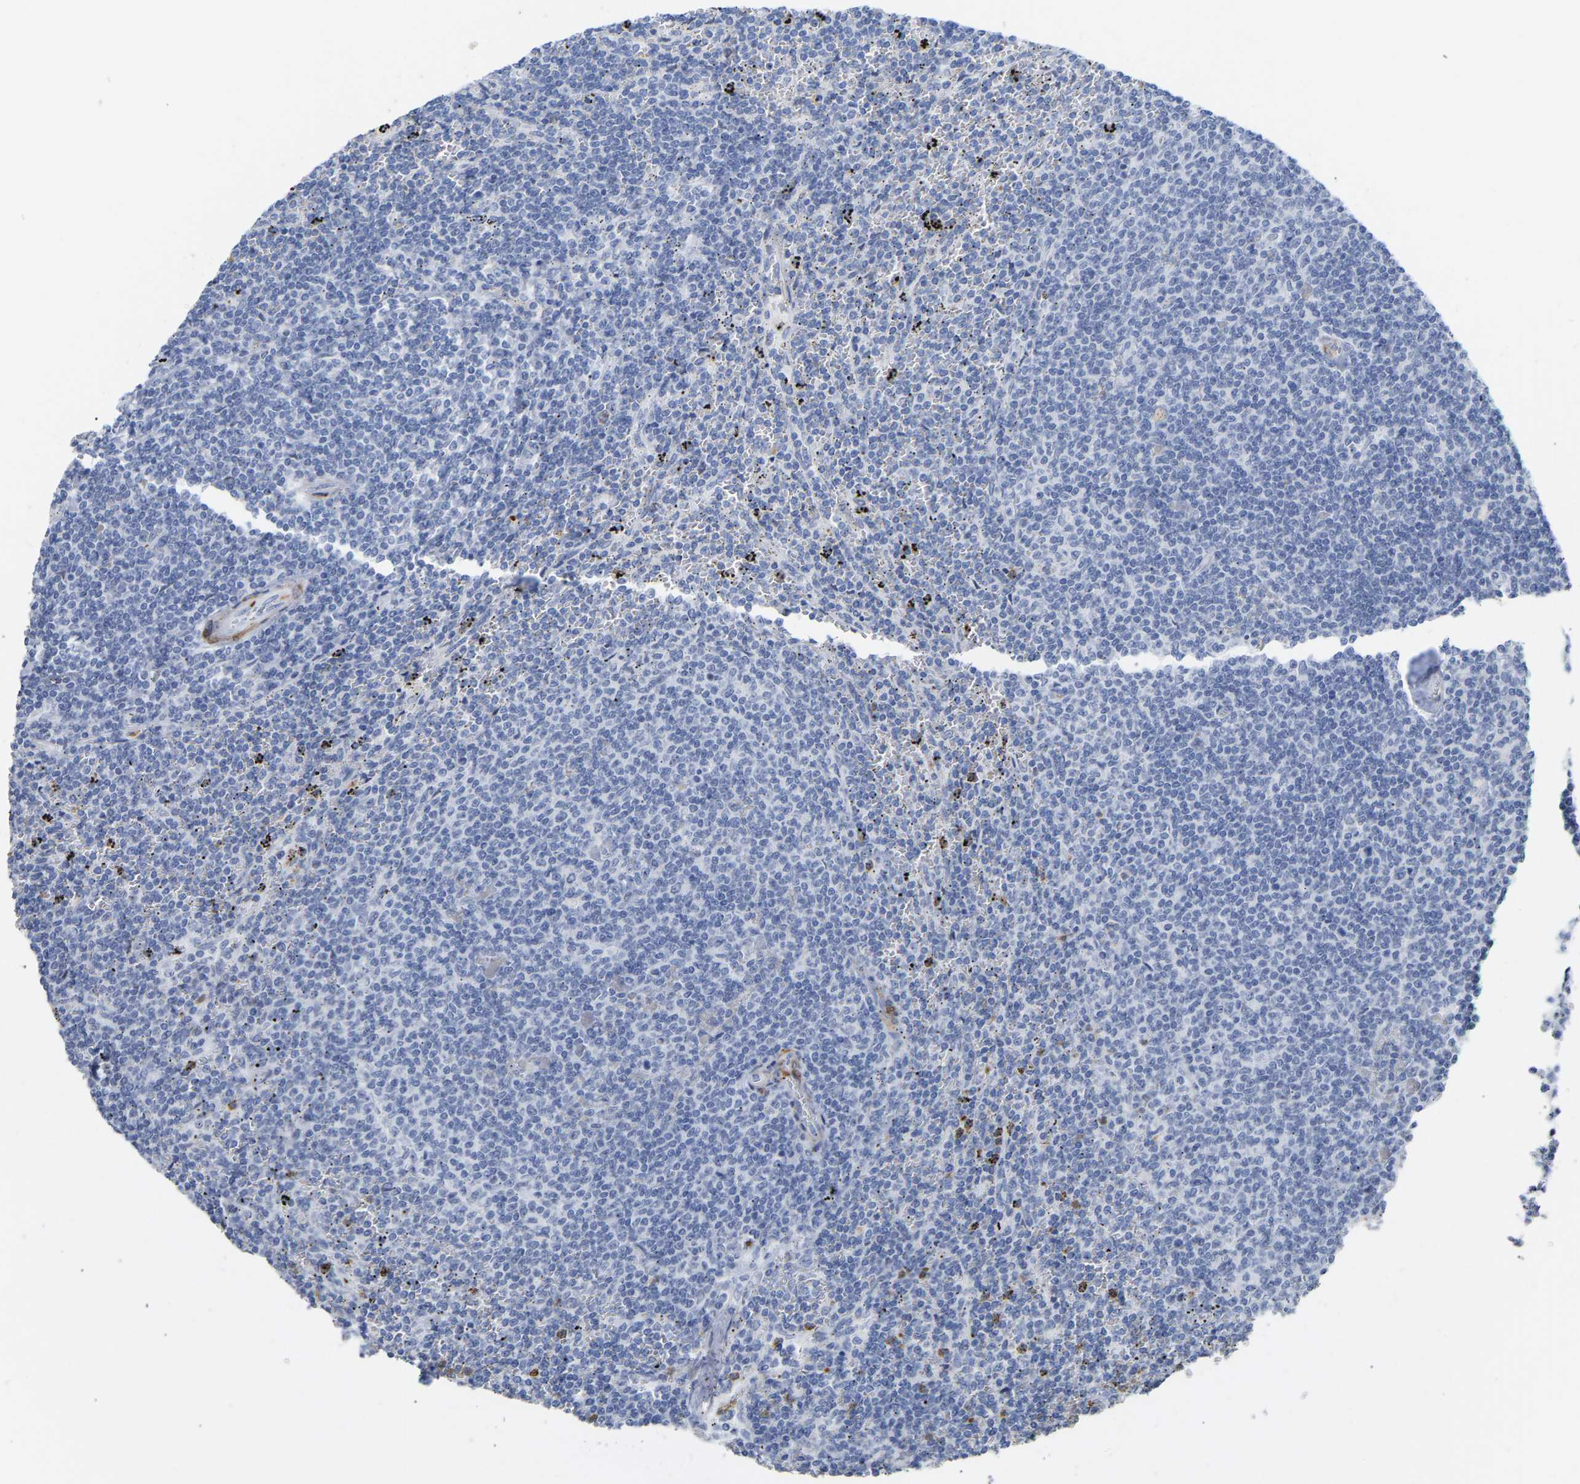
{"staining": {"intensity": "negative", "quantity": "none", "location": "none"}, "tissue": "lymphoma", "cell_type": "Tumor cells", "image_type": "cancer", "snomed": [{"axis": "morphology", "description": "Malignant lymphoma, non-Hodgkin's type, Low grade"}, {"axis": "topography", "description": "Spleen"}], "caption": "Human lymphoma stained for a protein using immunohistochemistry (IHC) shows no expression in tumor cells.", "gene": "AMPH", "patient": {"sex": "female", "age": 50}}